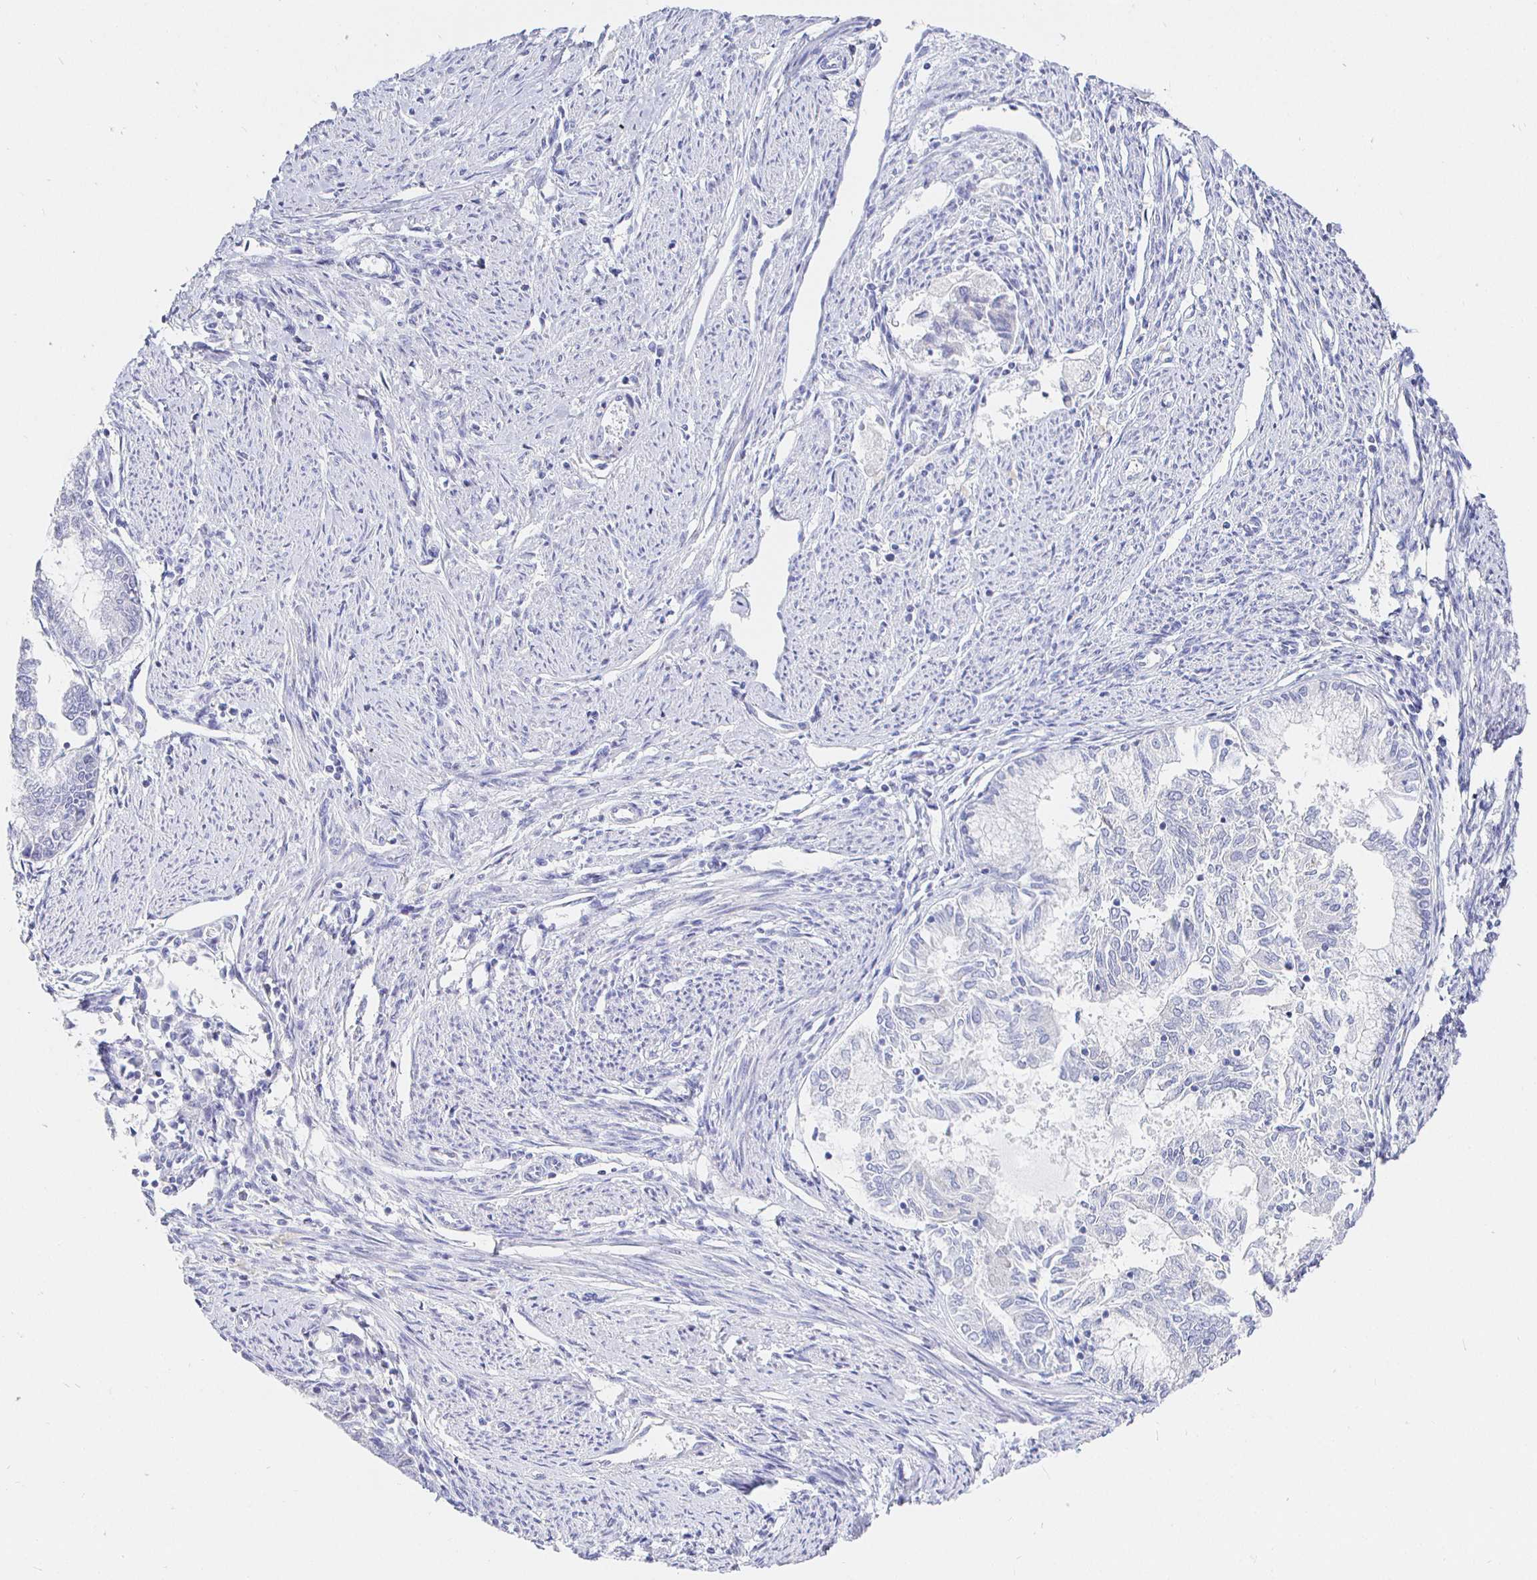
{"staining": {"intensity": "negative", "quantity": "none", "location": "none"}, "tissue": "endometrial cancer", "cell_type": "Tumor cells", "image_type": "cancer", "snomed": [{"axis": "morphology", "description": "Adenocarcinoma, NOS"}, {"axis": "topography", "description": "Endometrium"}], "caption": "This is an IHC histopathology image of endometrial cancer. There is no staining in tumor cells.", "gene": "CR2", "patient": {"sex": "female", "age": 79}}